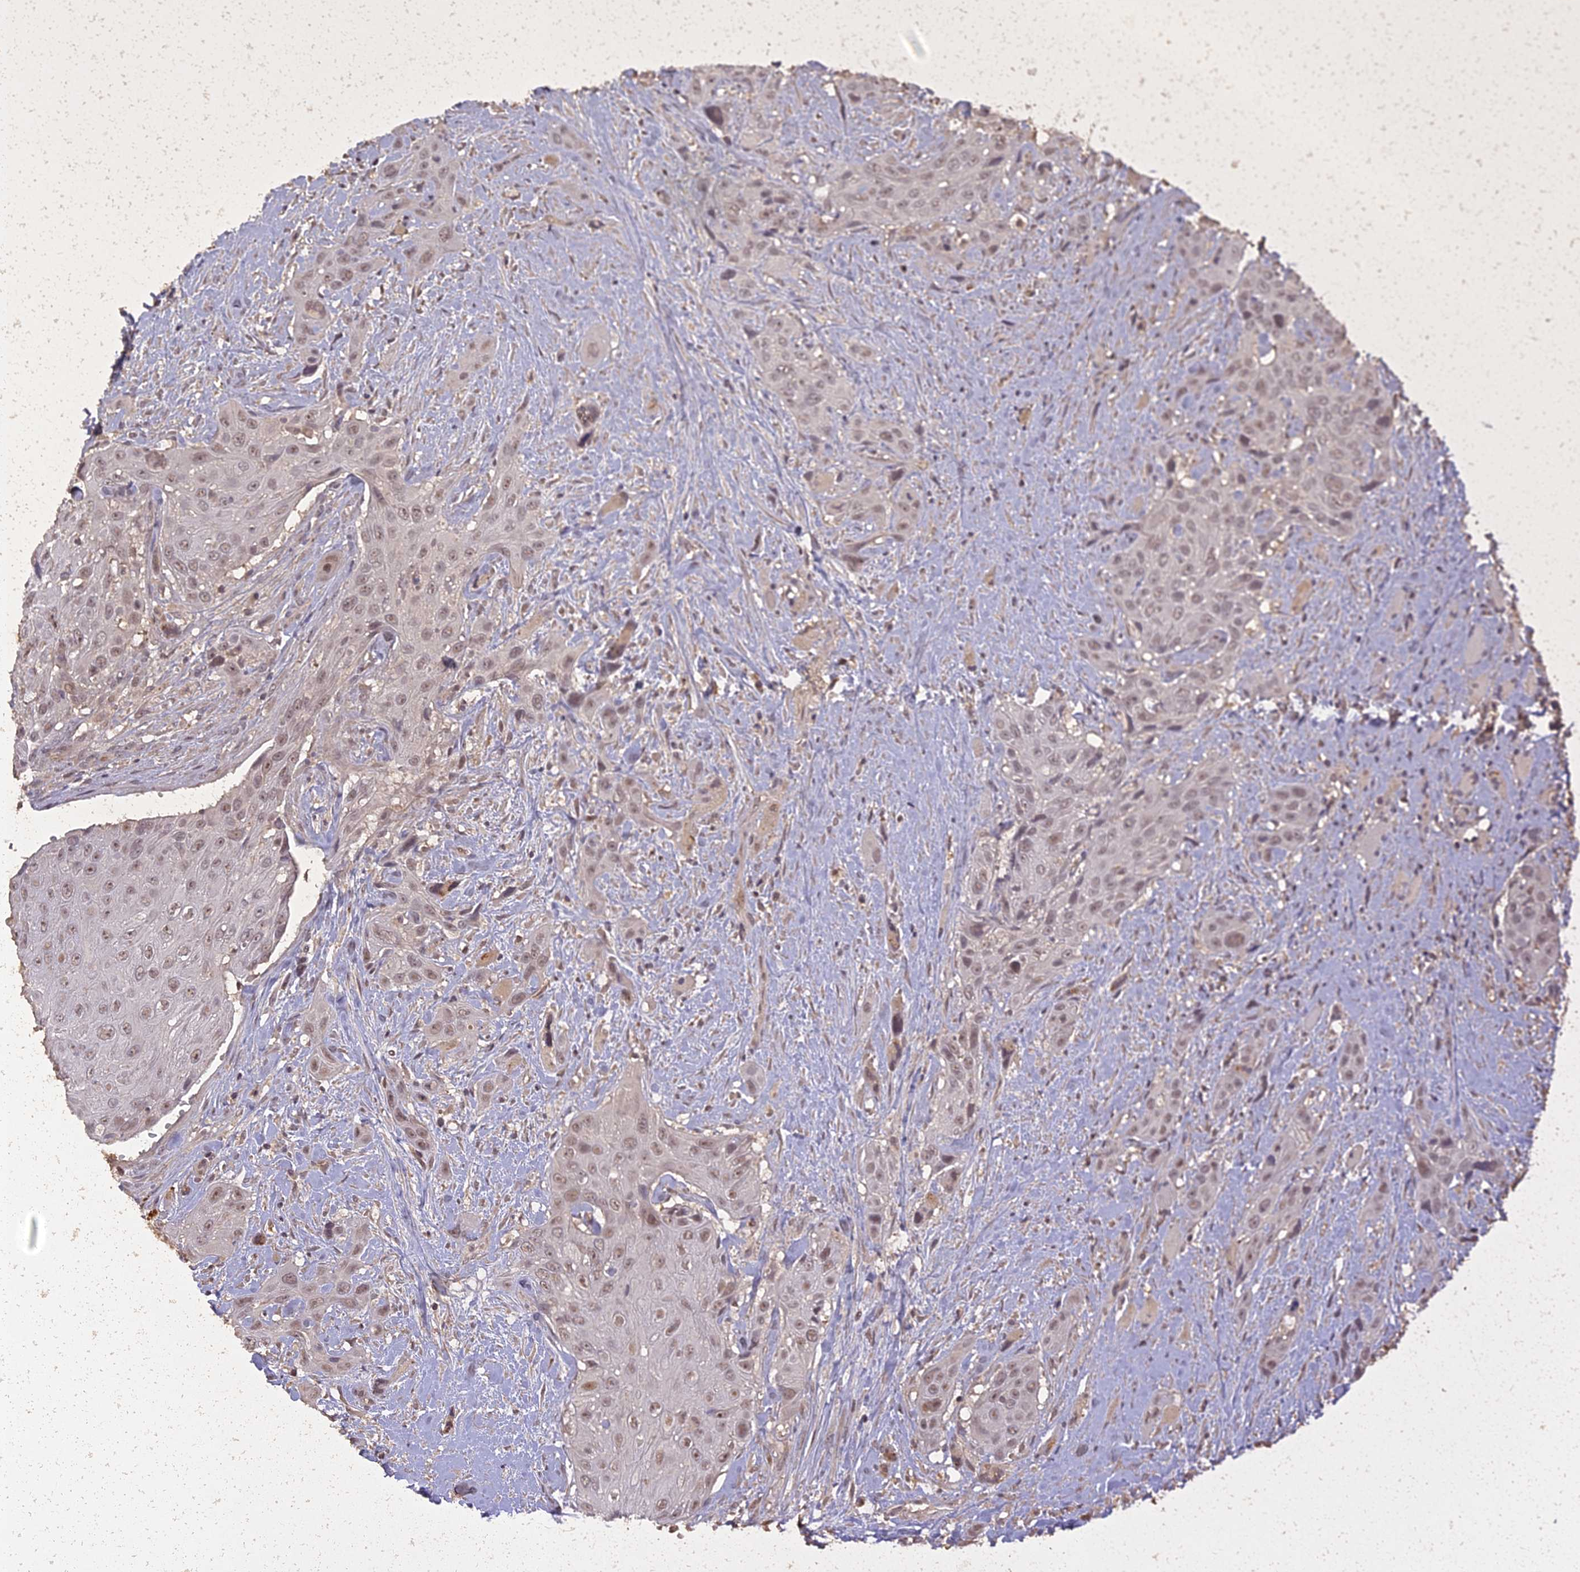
{"staining": {"intensity": "weak", "quantity": ">75%", "location": "nuclear"}, "tissue": "head and neck cancer", "cell_type": "Tumor cells", "image_type": "cancer", "snomed": [{"axis": "morphology", "description": "Squamous cell carcinoma, NOS"}, {"axis": "topography", "description": "Head-Neck"}], "caption": "High-power microscopy captured an immunohistochemistry (IHC) histopathology image of head and neck cancer, revealing weak nuclear positivity in about >75% of tumor cells.", "gene": "LIN37", "patient": {"sex": "male", "age": 81}}